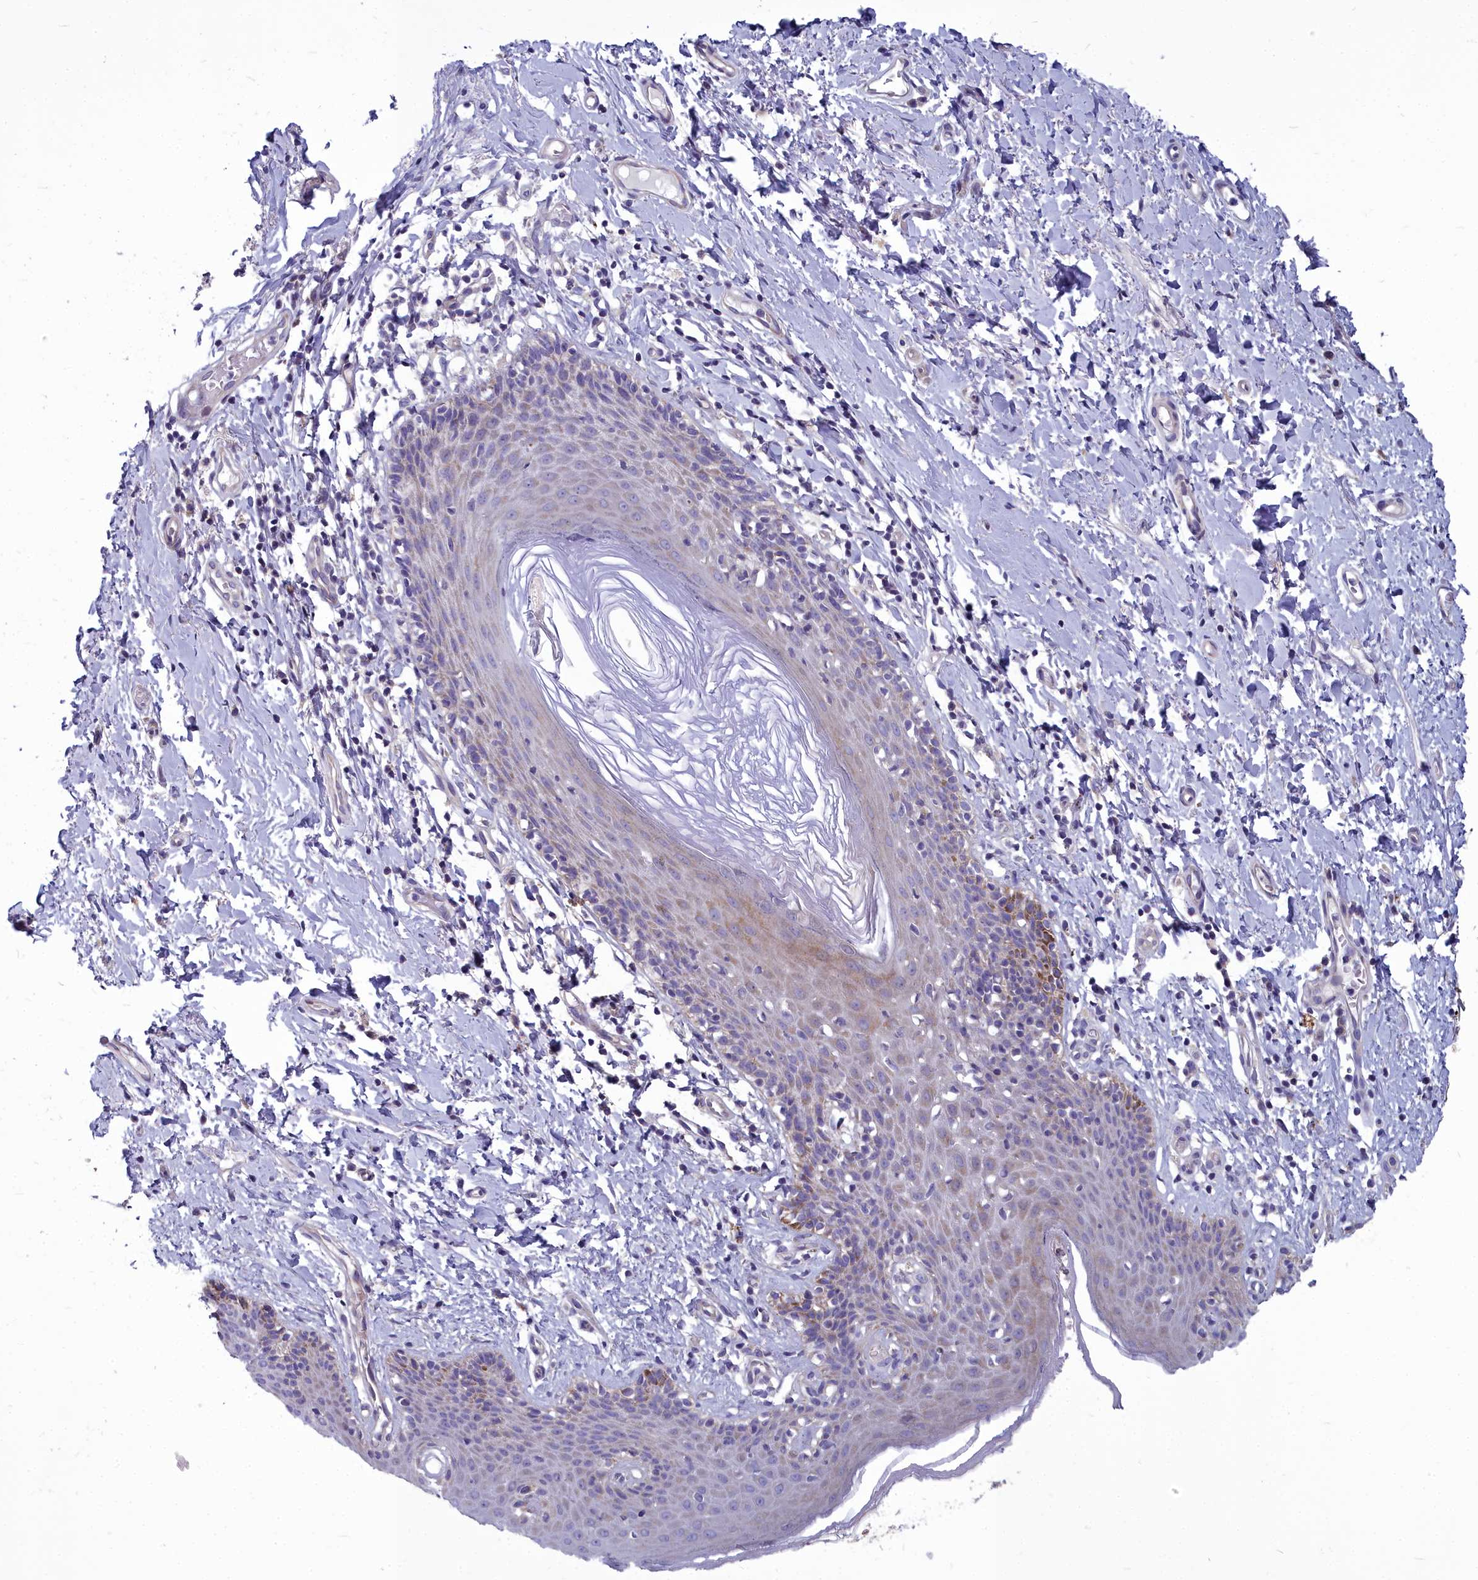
{"staining": {"intensity": "moderate", "quantity": "<25%", "location": "cytoplasmic/membranous"}, "tissue": "skin", "cell_type": "Epidermal cells", "image_type": "normal", "snomed": [{"axis": "morphology", "description": "Normal tissue, NOS"}, {"axis": "topography", "description": "Vulva"}], "caption": "Protein expression analysis of normal skin exhibits moderate cytoplasmic/membranous positivity in approximately <25% of epidermal cells. (Stains: DAB in brown, nuclei in blue, Microscopy: brightfield microscopy at high magnification).", "gene": "COX20", "patient": {"sex": "female", "age": 66}}